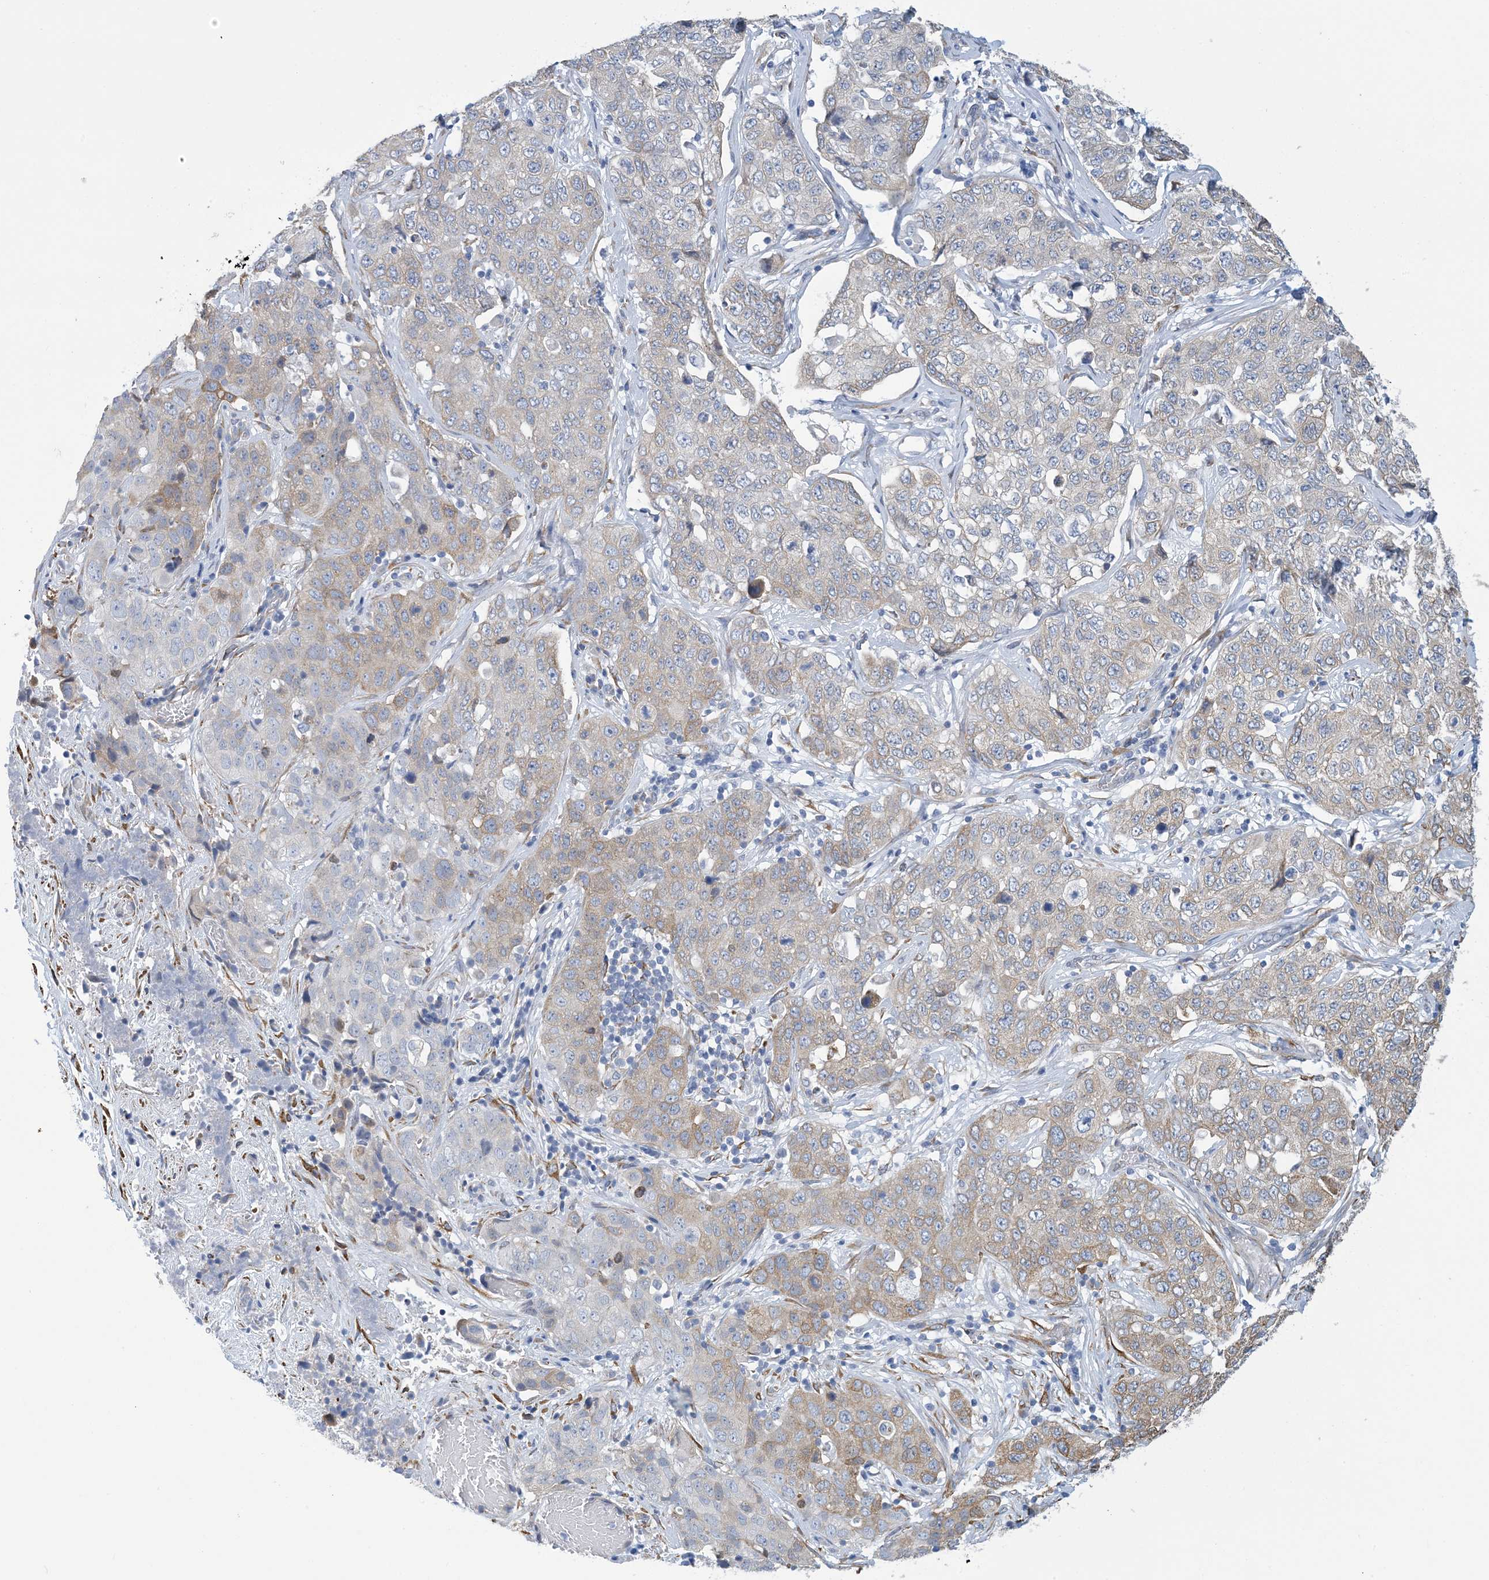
{"staining": {"intensity": "moderate", "quantity": "<25%", "location": "cytoplasmic/membranous"}, "tissue": "stomach cancer", "cell_type": "Tumor cells", "image_type": "cancer", "snomed": [{"axis": "morphology", "description": "Normal tissue, NOS"}, {"axis": "morphology", "description": "Adenocarcinoma, NOS"}, {"axis": "topography", "description": "Lymph node"}, {"axis": "topography", "description": "Stomach"}], "caption": "A brown stain shows moderate cytoplasmic/membranous expression of a protein in human stomach cancer (adenocarcinoma) tumor cells. The staining was performed using DAB, with brown indicating positive protein expression. Nuclei are stained blue with hematoxylin.", "gene": "CCDC14", "patient": {"sex": "male", "age": 48}}